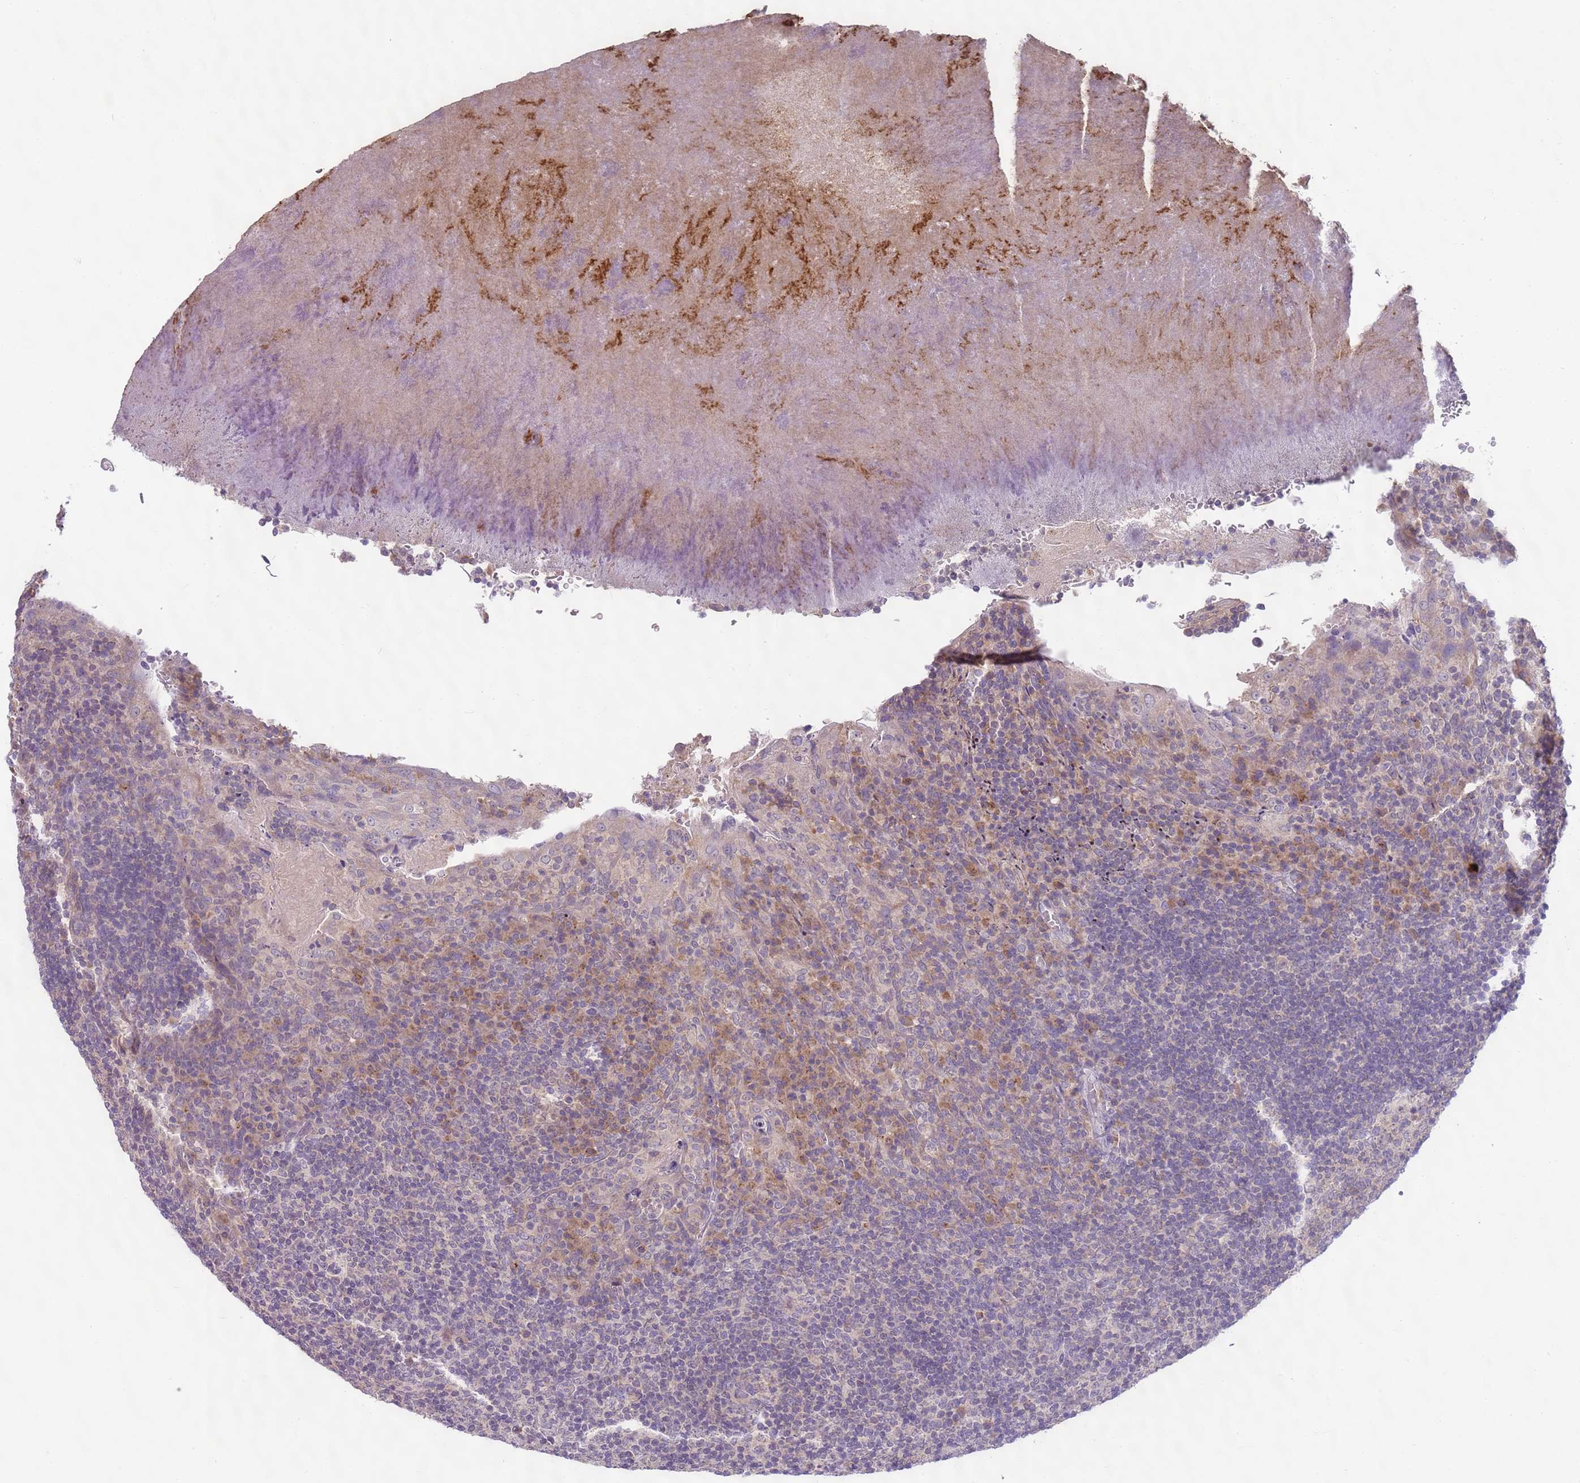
{"staining": {"intensity": "moderate", "quantity": "<25%", "location": "cytoplasmic/membranous"}, "tissue": "tonsil", "cell_type": "Germinal center cells", "image_type": "normal", "snomed": [{"axis": "morphology", "description": "Normal tissue, NOS"}, {"axis": "topography", "description": "Tonsil"}], "caption": "Germinal center cells demonstrate moderate cytoplasmic/membranous positivity in approximately <25% of cells in normal tonsil.", "gene": "SKOR2", "patient": {"sex": "male", "age": 17}}